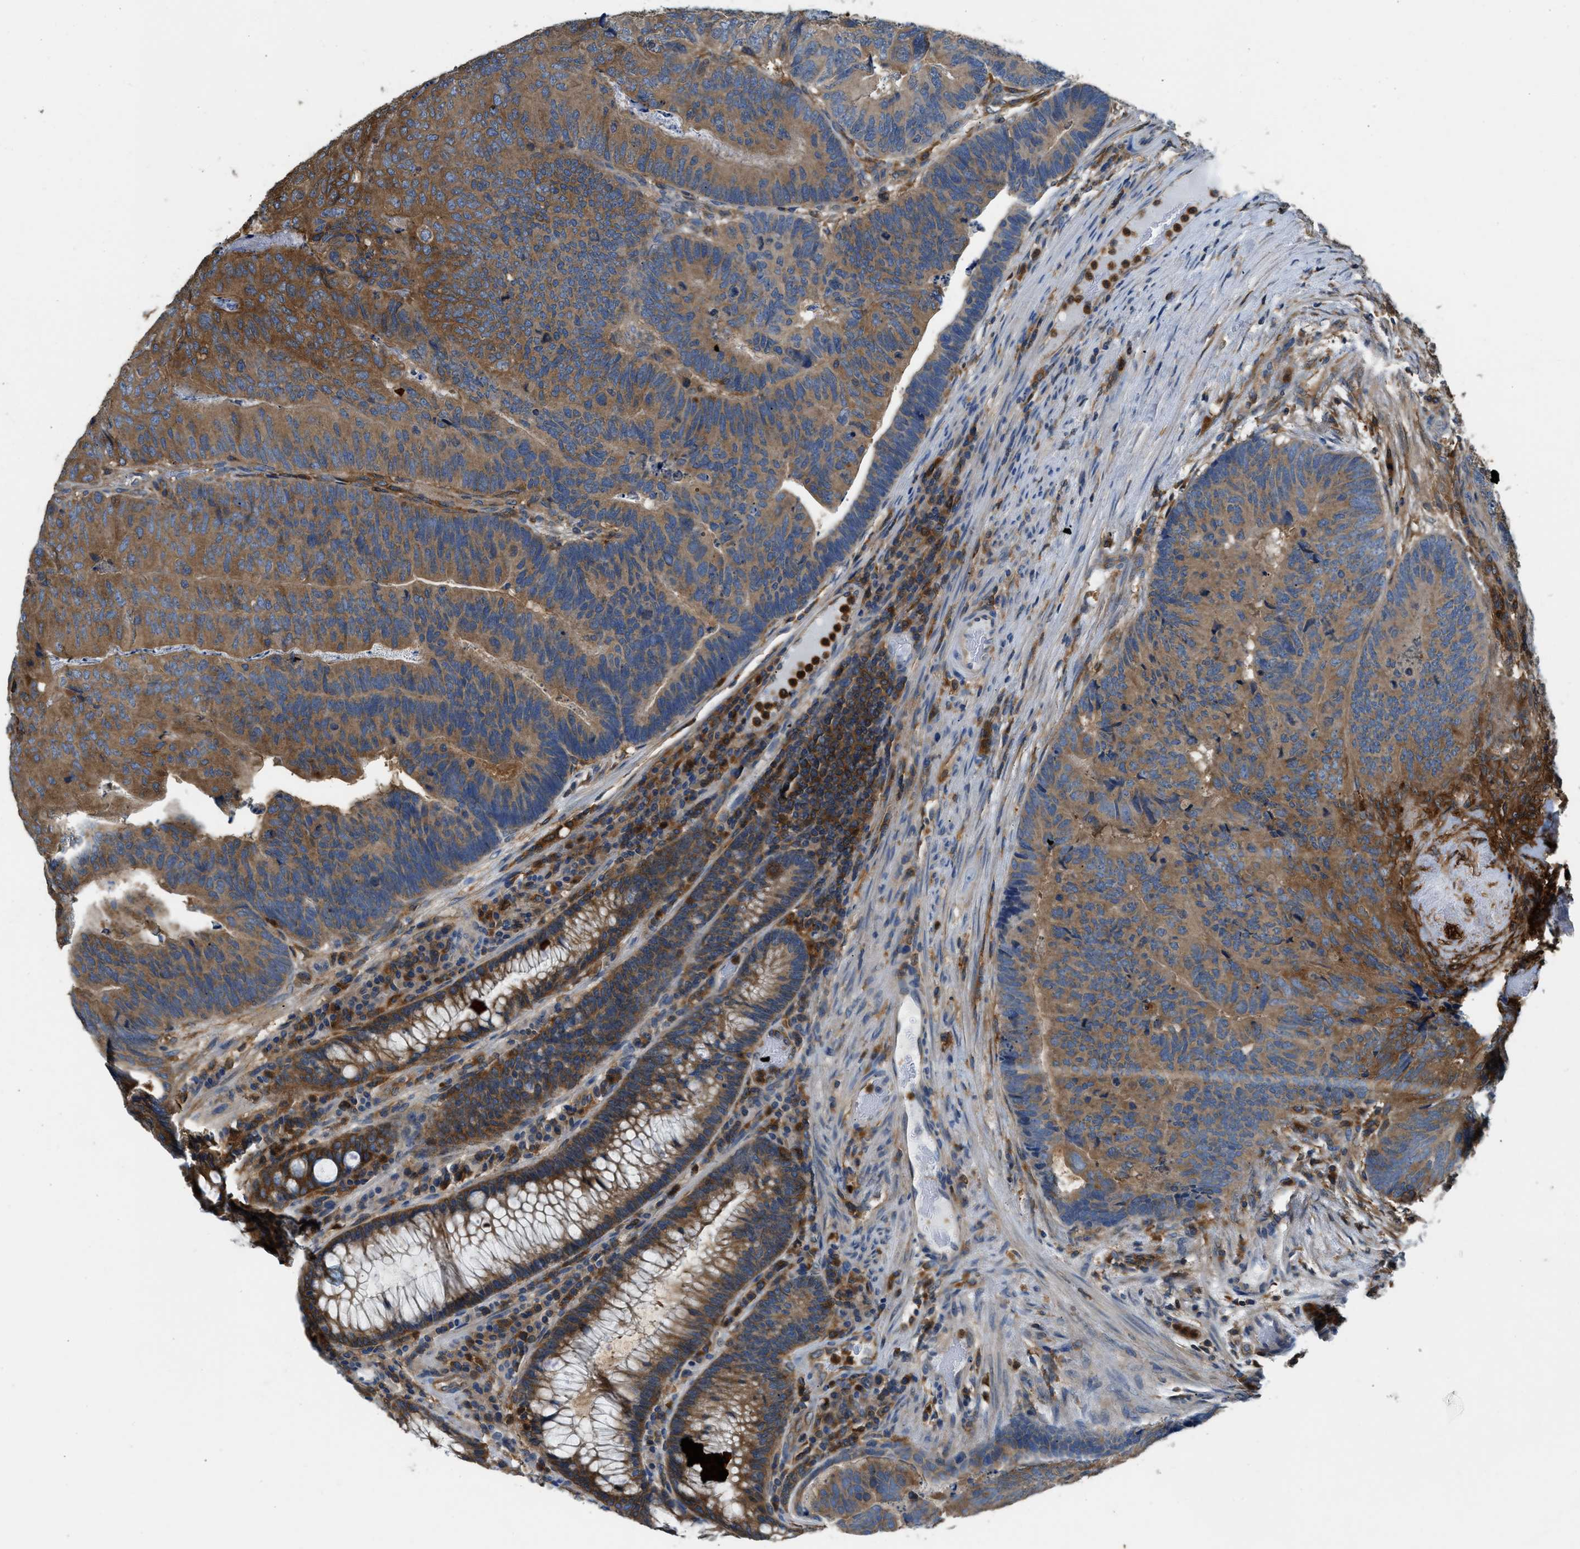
{"staining": {"intensity": "strong", "quantity": "25%-75%", "location": "cytoplasmic/membranous"}, "tissue": "colorectal cancer", "cell_type": "Tumor cells", "image_type": "cancer", "snomed": [{"axis": "morphology", "description": "Adenocarcinoma, NOS"}, {"axis": "topography", "description": "Colon"}], "caption": "Colorectal cancer was stained to show a protein in brown. There is high levels of strong cytoplasmic/membranous positivity in approximately 25%-75% of tumor cells. The staining was performed using DAB (3,3'-diaminobenzidine) to visualize the protein expression in brown, while the nuclei were stained in blue with hematoxylin (Magnification: 20x).", "gene": "PKM", "patient": {"sex": "female", "age": 67}}